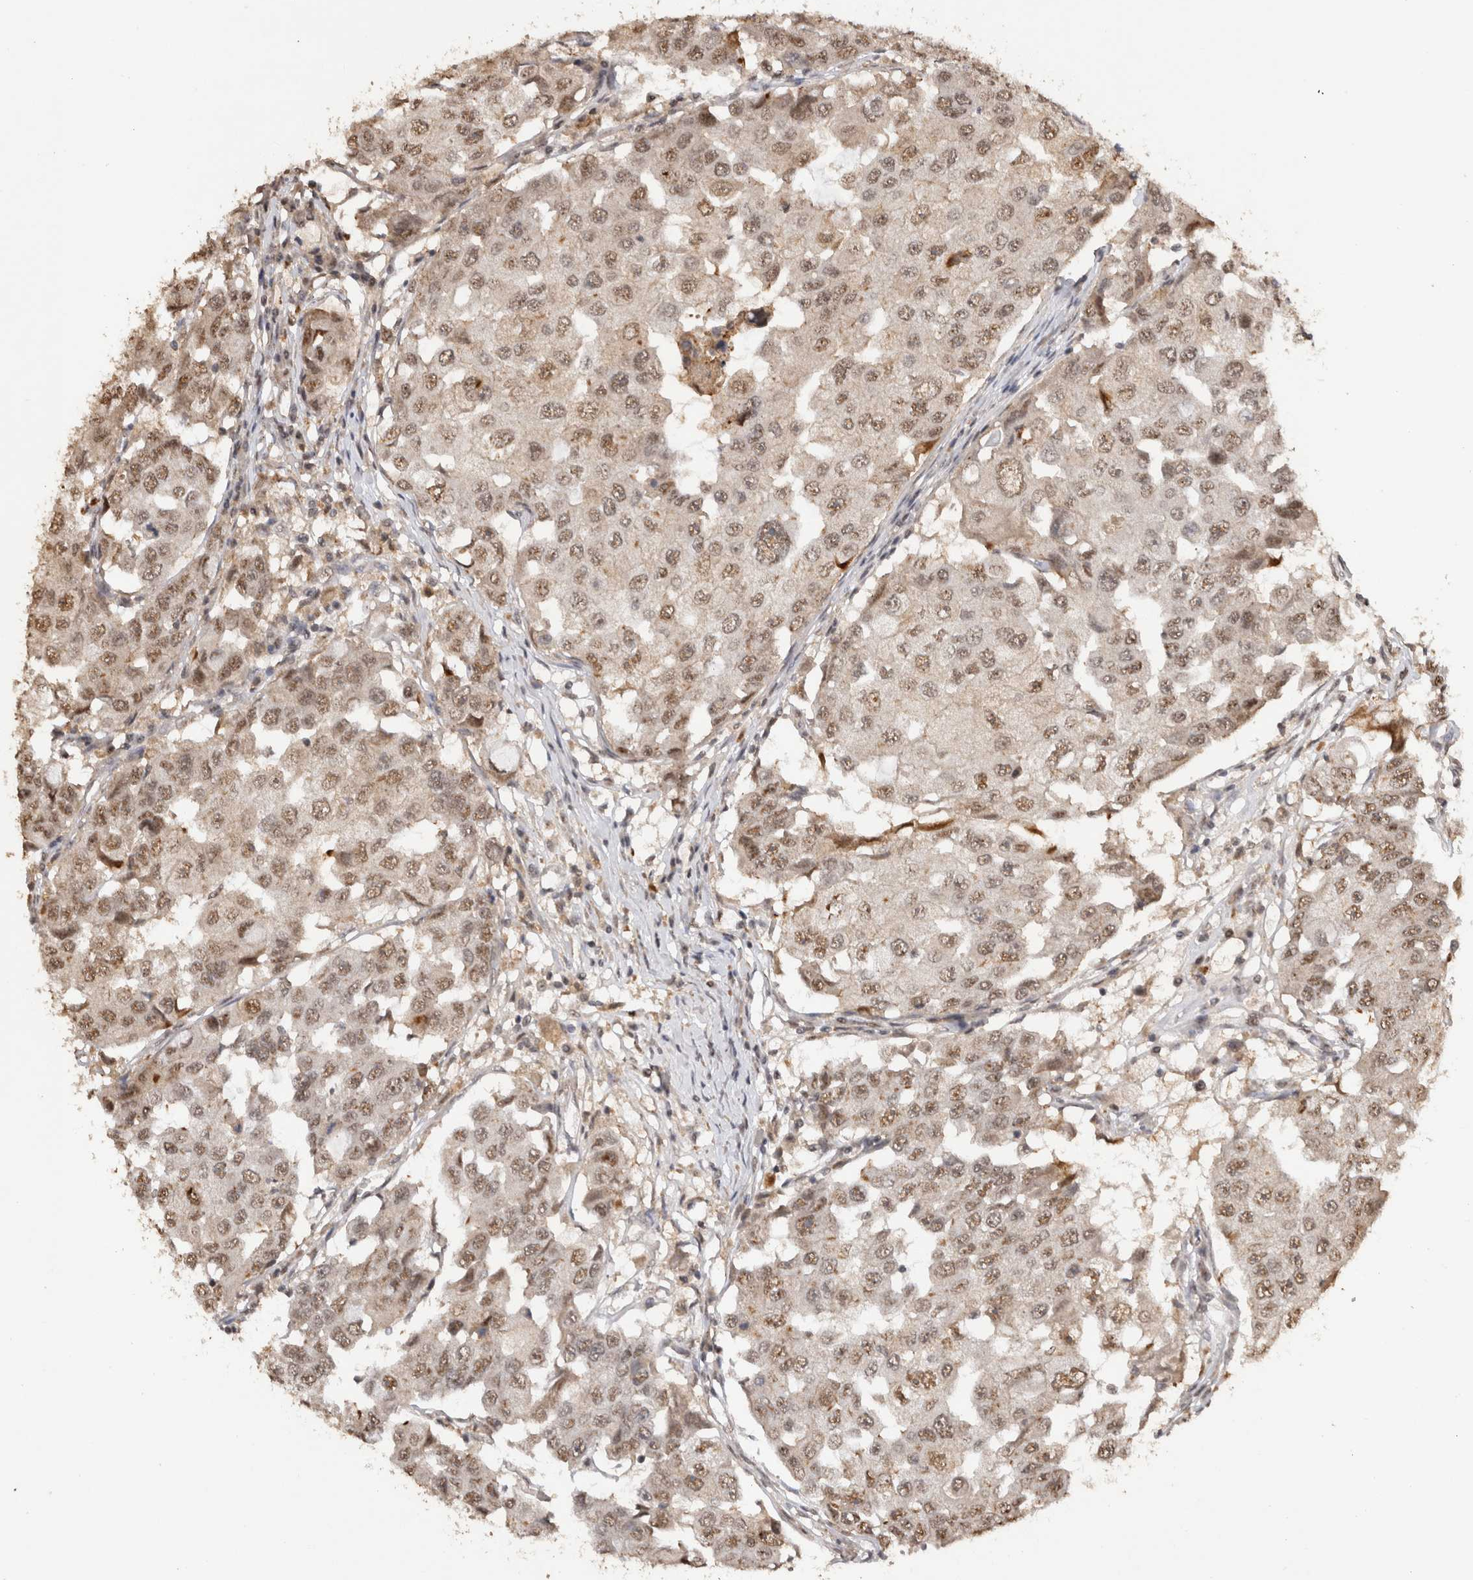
{"staining": {"intensity": "moderate", "quantity": ">75%", "location": "nuclear"}, "tissue": "breast cancer", "cell_type": "Tumor cells", "image_type": "cancer", "snomed": [{"axis": "morphology", "description": "Duct carcinoma"}, {"axis": "topography", "description": "Breast"}], "caption": "Approximately >75% of tumor cells in human breast cancer reveal moderate nuclear protein staining as visualized by brown immunohistochemical staining.", "gene": "KEAP1", "patient": {"sex": "female", "age": 27}}